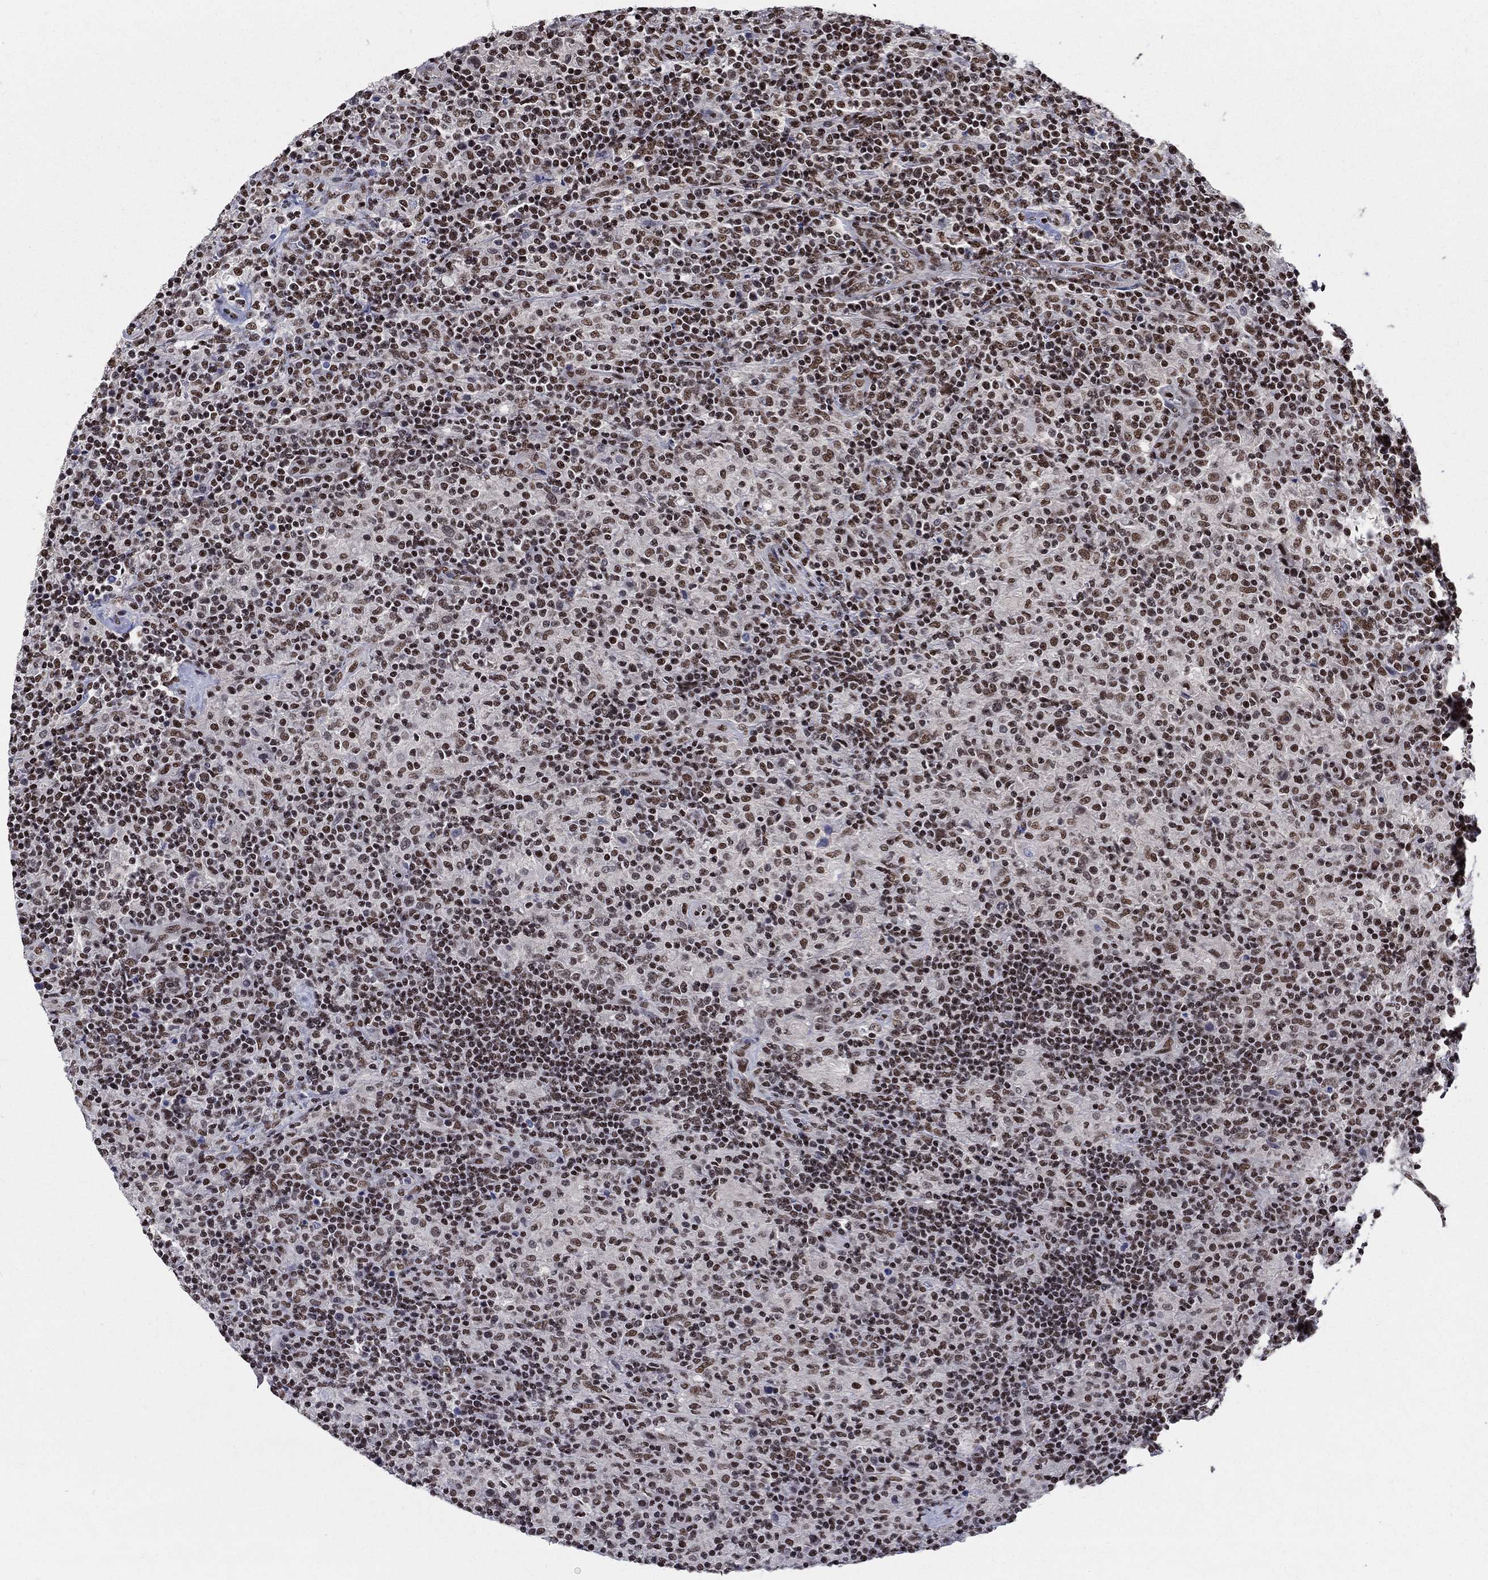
{"staining": {"intensity": "moderate", "quantity": ">75%", "location": "nuclear"}, "tissue": "lymphoma", "cell_type": "Tumor cells", "image_type": "cancer", "snomed": [{"axis": "morphology", "description": "Hodgkin's disease, NOS"}, {"axis": "topography", "description": "Lymph node"}], "caption": "There is medium levels of moderate nuclear expression in tumor cells of lymphoma, as demonstrated by immunohistochemical staining (brown color).", "gene": "FBXO16", "patient": {"sex": "male", "age": 70}}